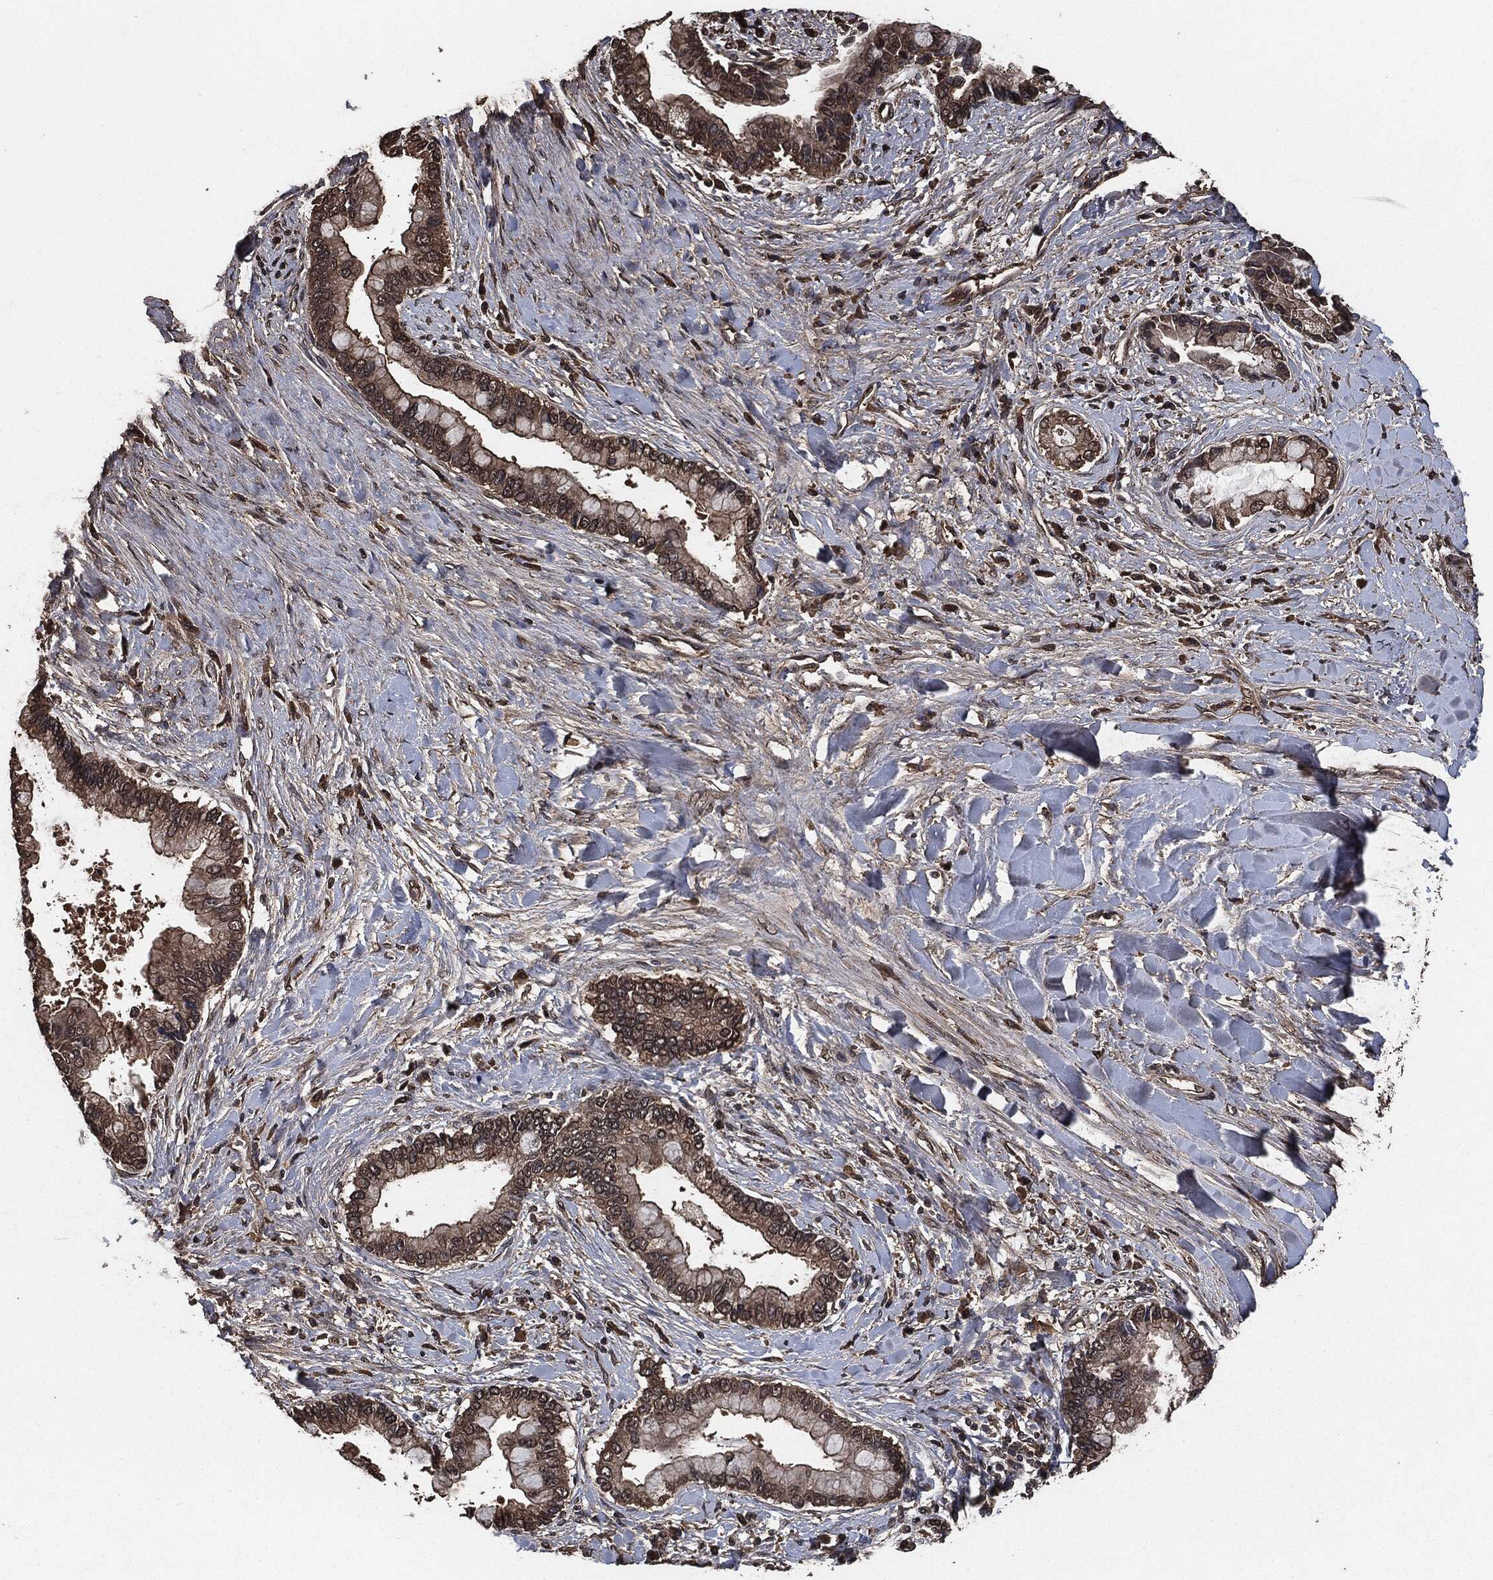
{"staining": {"intensity": "moderate", "quantity": "25%-75%", "location": "cytoplasmic/membranous"}, "tissue": "liver cancer", "cell_type": "Tumor cells", "image_type": "cancer", "snomed": [{"axis": "morphology", "description": "Cholangiocarcinoma"}, {"axis": "topography", "description": "Liver"}], "caption": "There is medium levels of moderate cytoplasmic/membranous expression in tumor cells of liver cancer, as demonstrated by immunohistochemical staining (brown color).", "gene": "AKT1S1", "patient": {"sex": "male", "age": 50}}